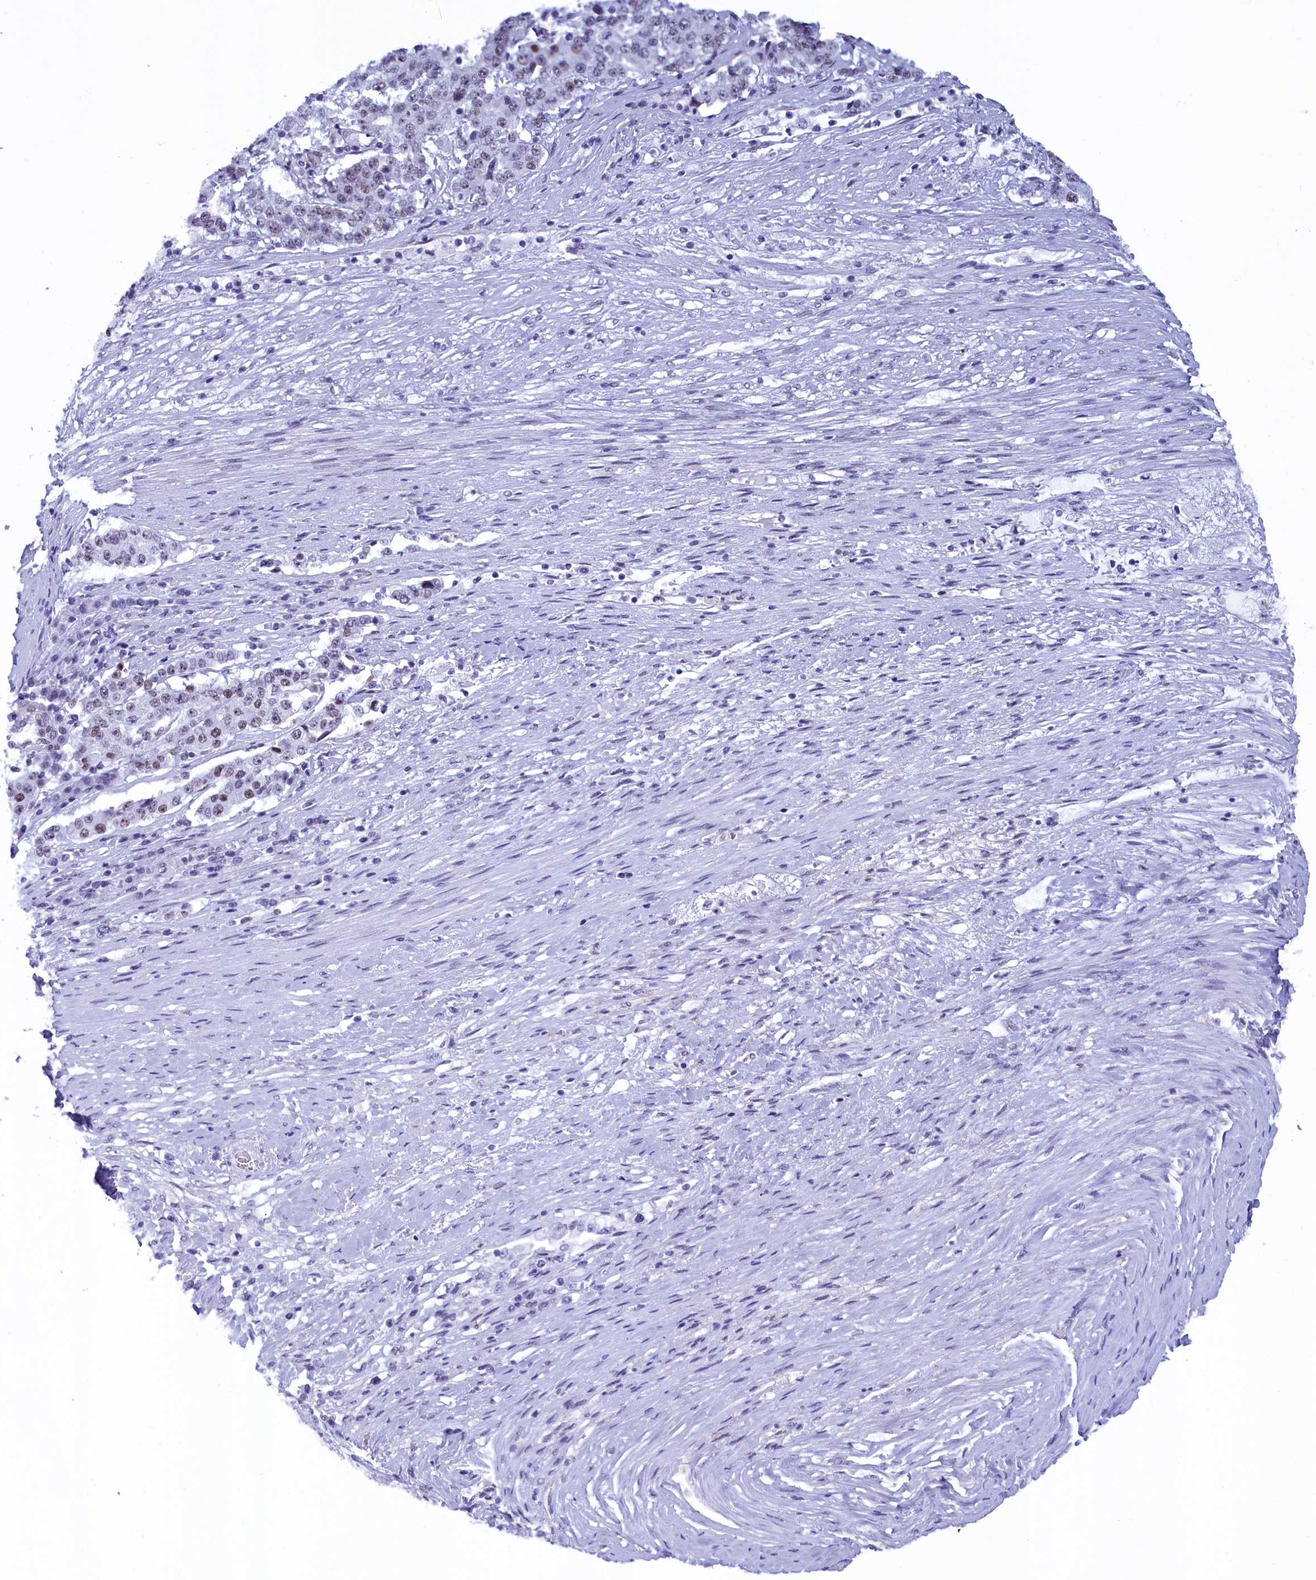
{"staining": {"intensity": "weak", "quantity": "25%-75%", "location": "nuclear"}, "tissue": "stomach cancer", "cell_type": "Tumor cells", "image_type": "cancer", "snomed": [{"axis": "morphology", "description": "Adenocarcinoma, NOS"}, {"axis": "topography", "description": "Stomach"}], "caption": "The histopathology image exhibits a brown stain indicating the presence of a protein in the nuclear of tumor cells in stomach cancer (adenocarcinoma).", "gene": "SUGP2", "patient": {"sex": "male", "age": 59}}